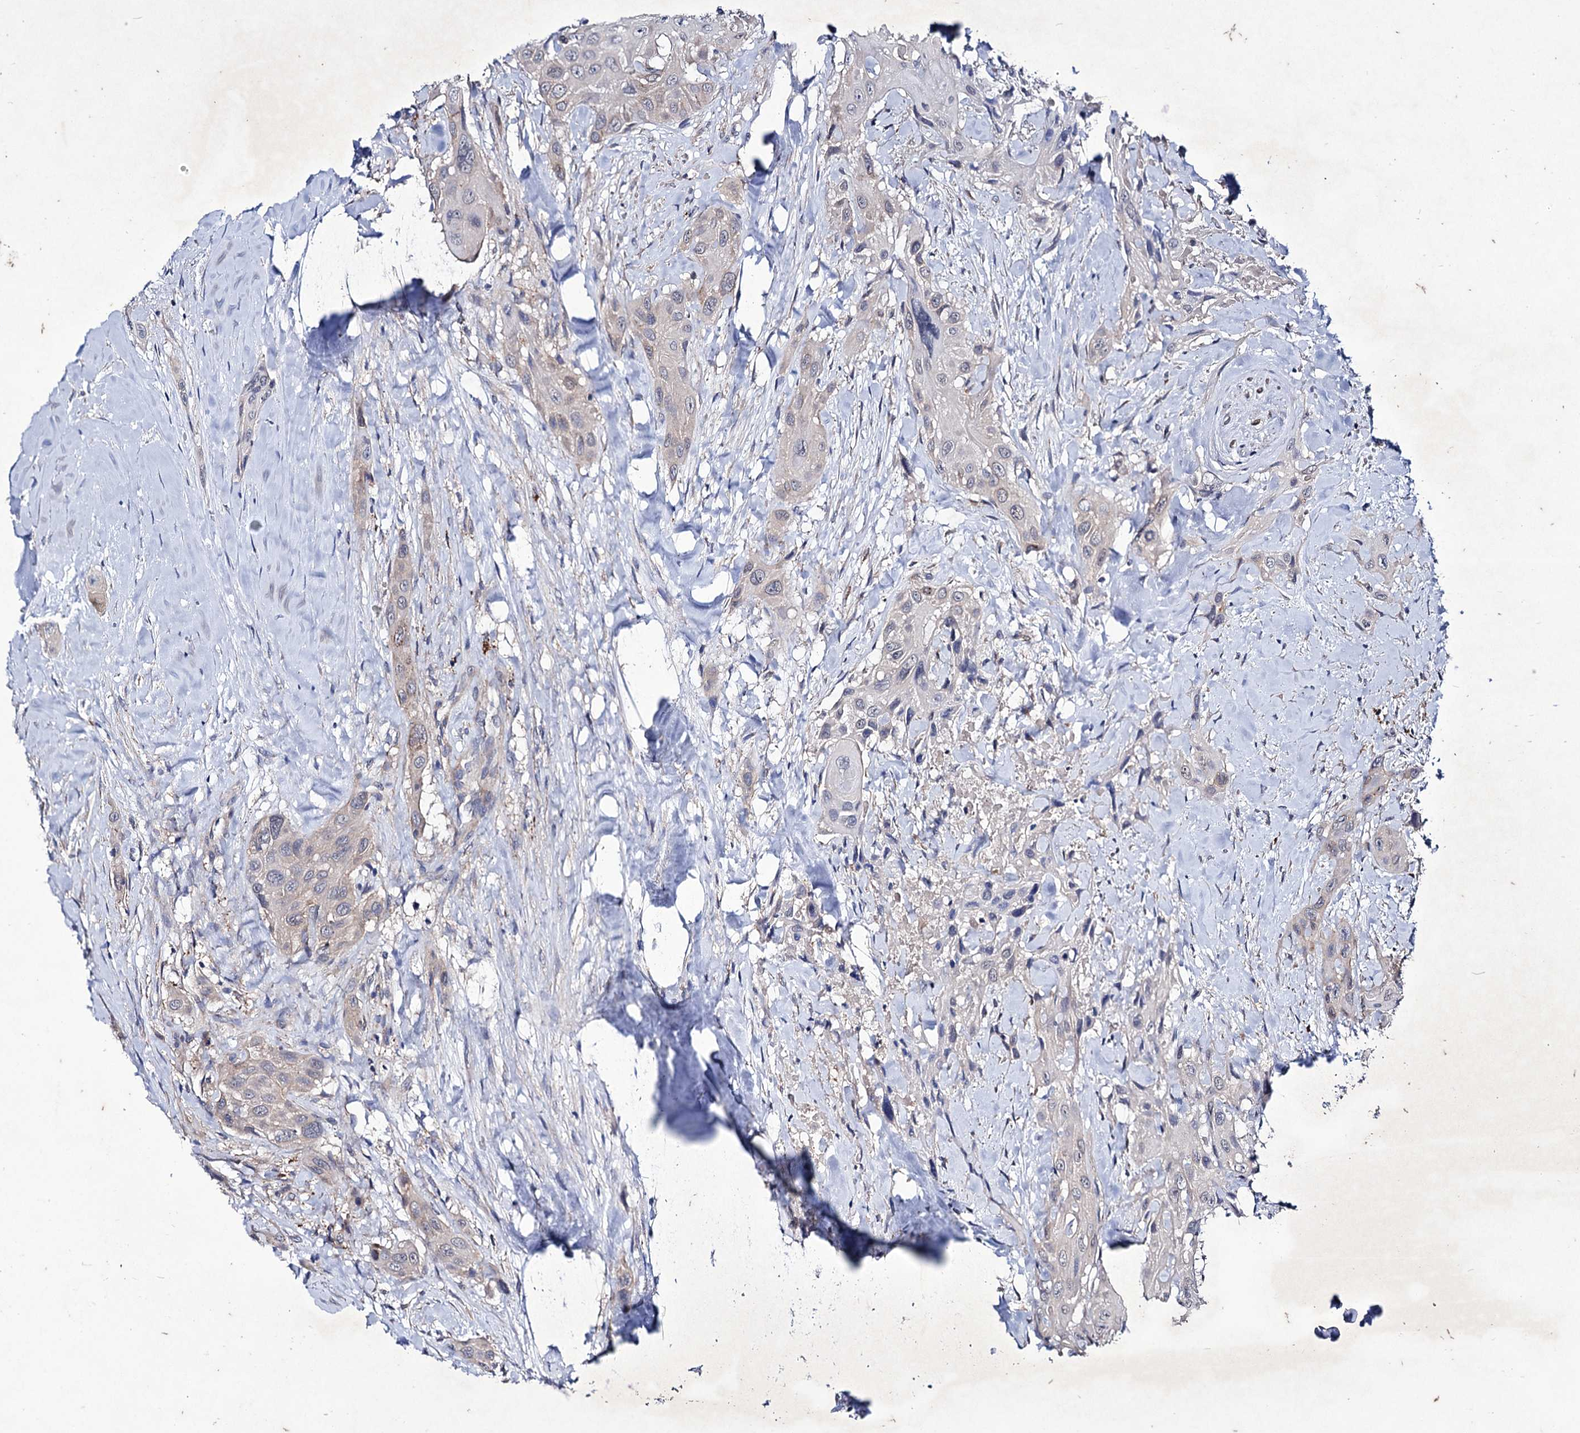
{"staining": {"intensity": "weak", "quantity": "<25%", "location": "cytoplasmic/membranous"}, "tissue": "head and neck cancer", "cell_type": "Tumor cells", "image_type": "cancer", "snomed": [{"axis": "morphology", "description": "Squamous cell carcinoma, NOS"}, {"axis": "topography", "description": "Head-Neck"}], "caption": "A high-resolution photomicrograph shows immunohistochemistry (IHC) staining of head and neck cancer, which displays no significant expression in tumor cells.", "gene": "AXL", "patient": {"sex": "male", "age": 81}}